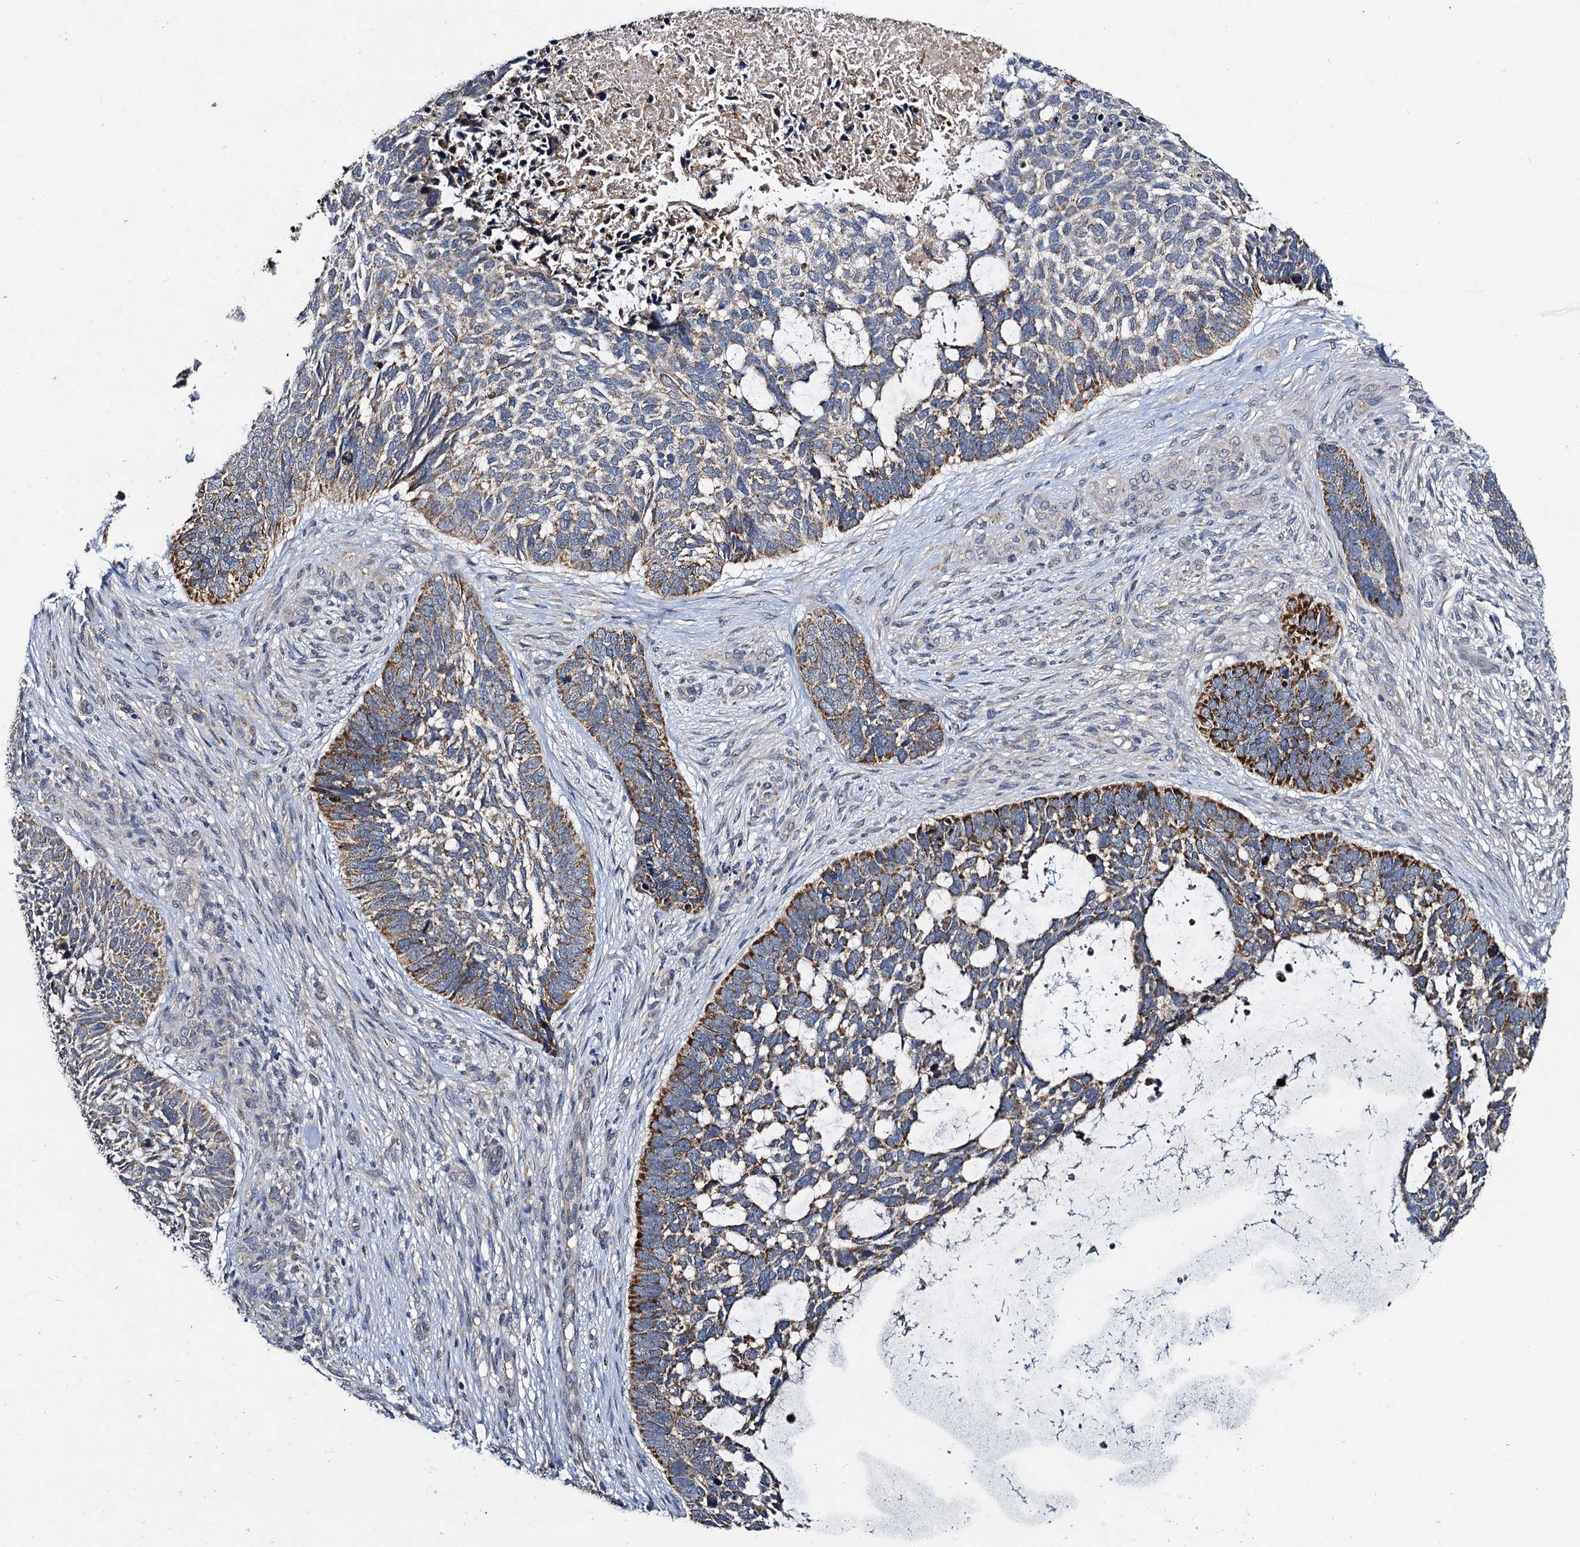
{"staining": {"intensity": "moderate", "quantity": "<25%", "location": "cytoplasmic/membranous"}, "tissue": "skin cancer", "cell_type": "Tumor cells", "image_type": "cancer", "snomed": [{"axis": "morphology", "description": "Basal cell carcinoma"}, {"axis": "topography", "description": "Skin"}], "caption": "An IHC micrograph of neoplastic tissue is shown. Protein staining in brown labels moderate cytoplasmic/membranous positivity in basal cell carcinoma (skin) within tumor cells. Nuclei are stained in blue.", "gene": "VPS37D", "patient": {"sex": "male", "age": 88}}